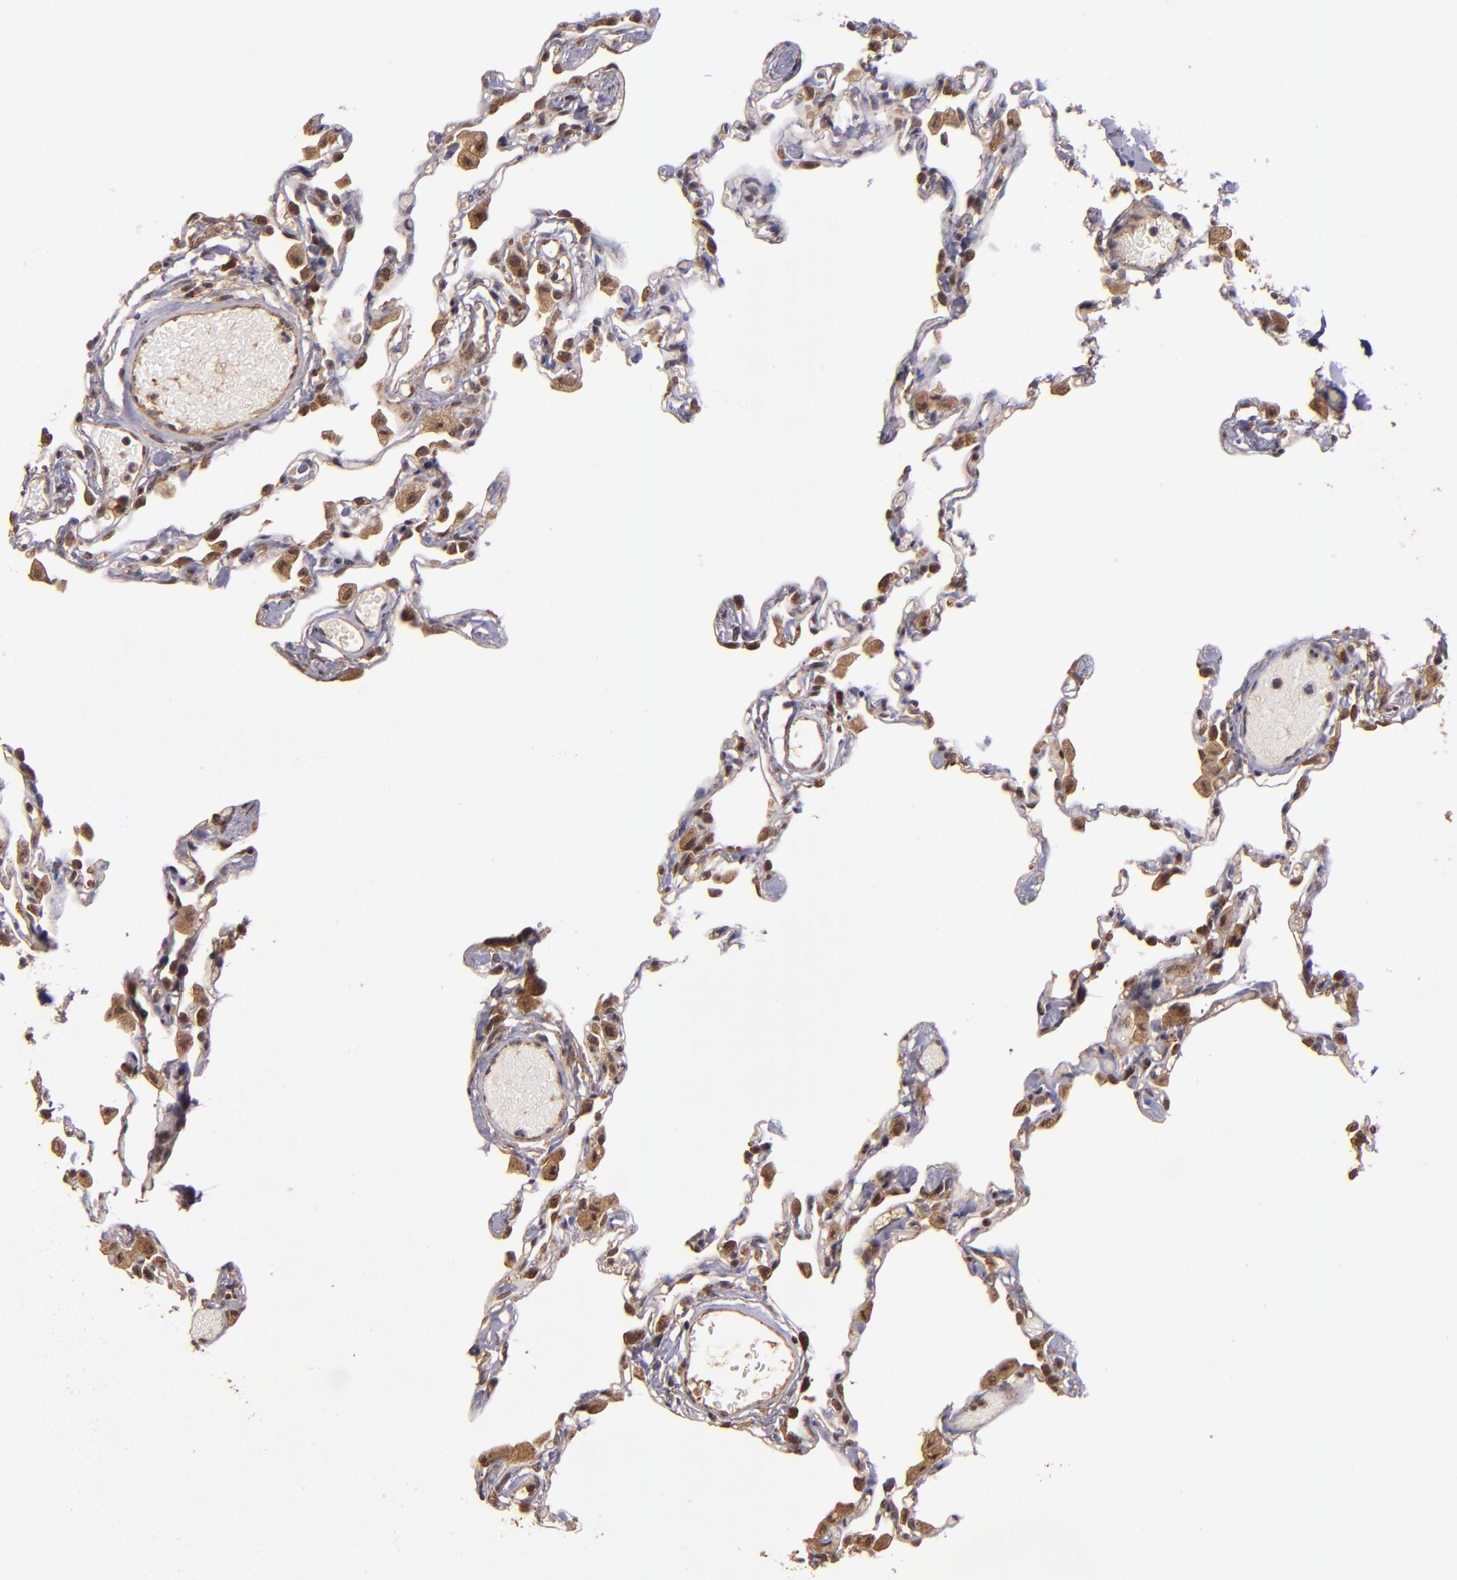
{"staining": {"intensity": "moderate", "quantity": ">75%", "location": "cytoplasmic/membranous"}, "tissue": "lung", "cell_type": "Alveolar cells", "image_type": "normal", "snomed": [{"axis": "morphology", "description": "Normal tissue, NOS"}, {"axis": "topography", "description": "Lung"}], "caption": "A brown stain highlights moderate cytoplasmic/membranous expression of a protein in alveolar cells of unremarkable human lung.", "gene": "RIOK3", "patient": {"sex": "female", "age": 49}}